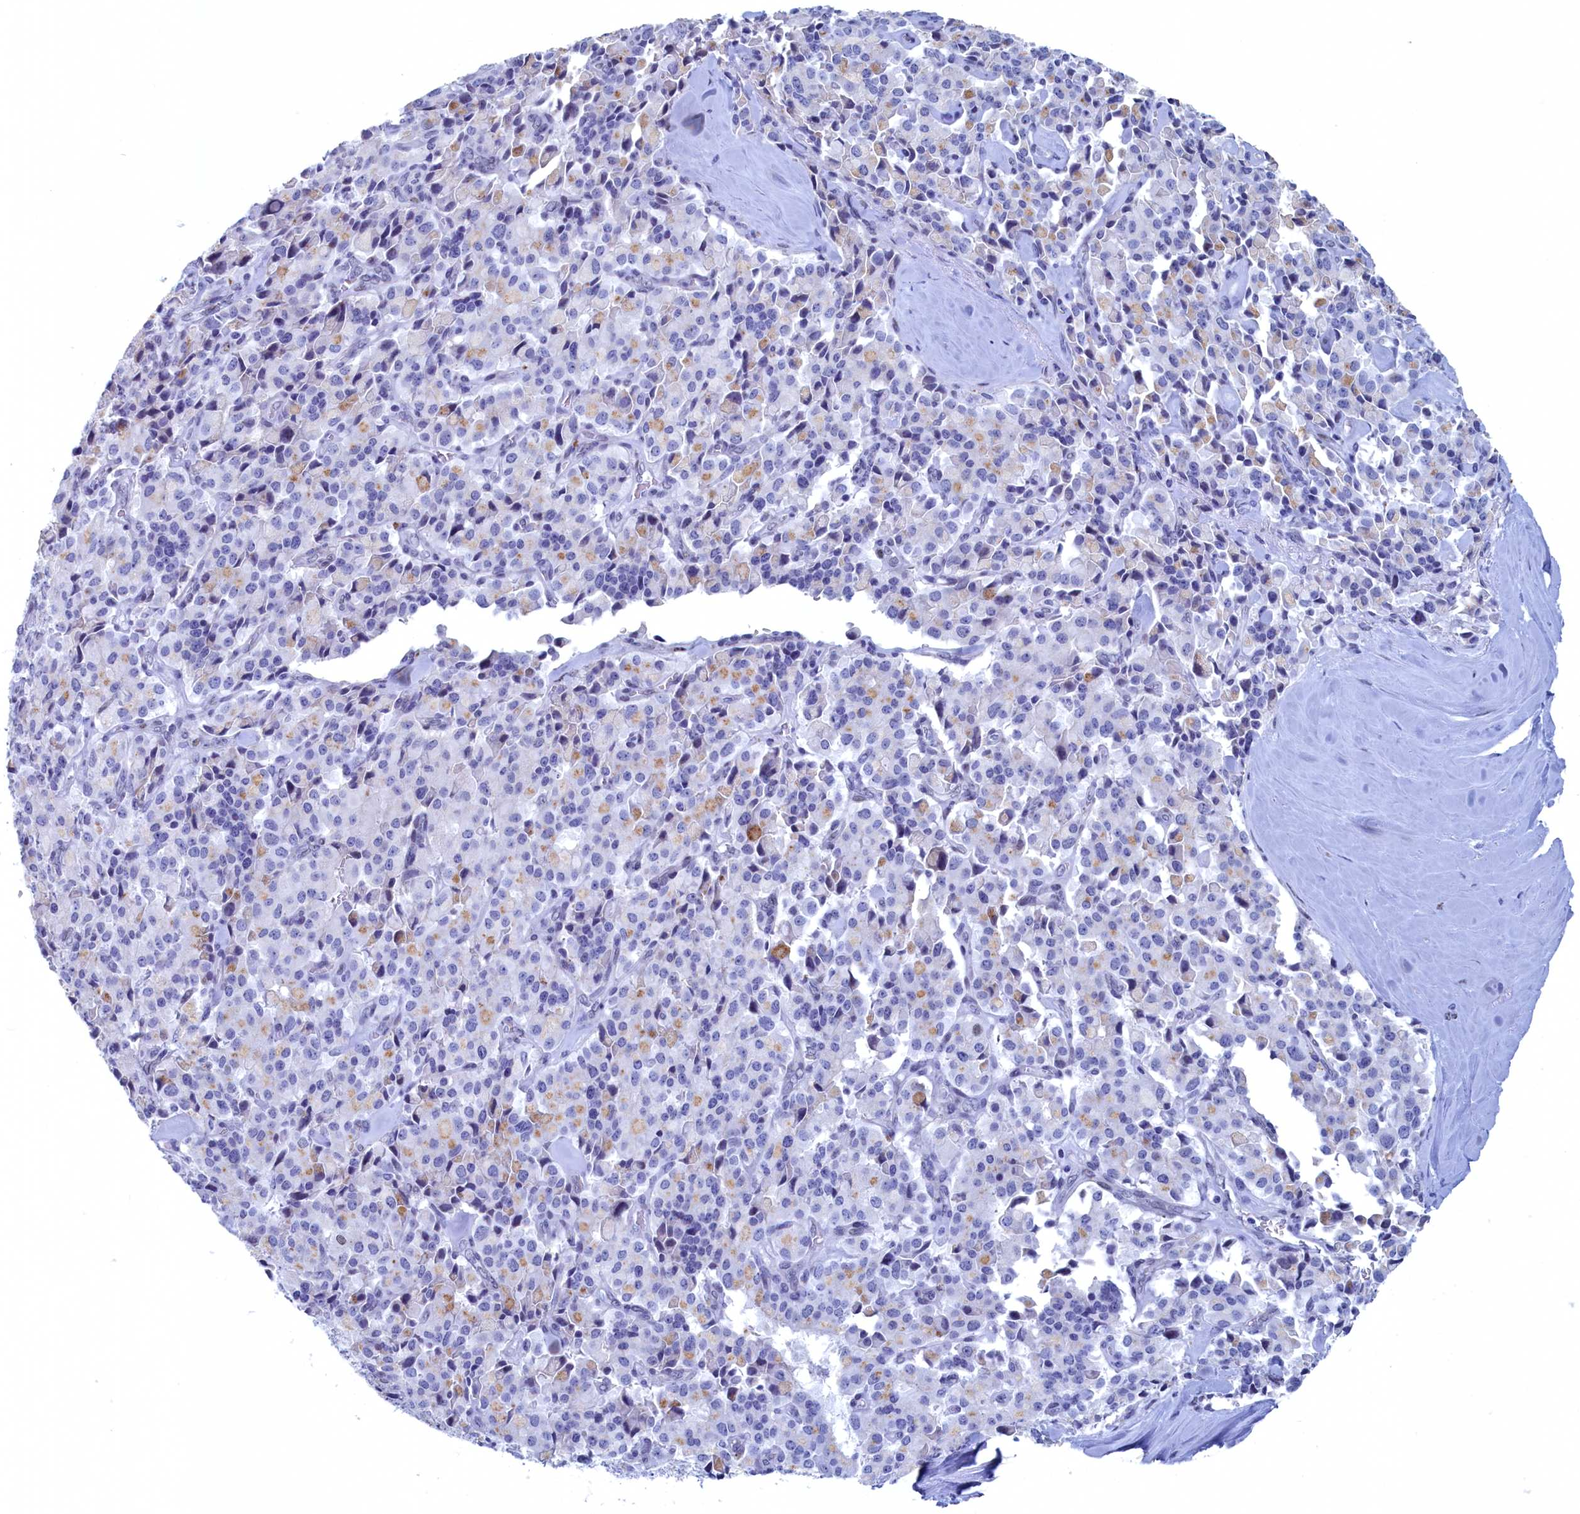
{"staining": {"intensity": "negative", "quantity": "none", "location": "none"}, "tissue": "pancreatic cancer", "cell_type": "Tumor cells", "image_type": "cancer", "snomed": [{"axis": "morphology", "description": "Adenocarcinoma, NOS"}, {"axis": "topography", "description": "Pancreas"}], "caption": "A high-resolution micrograph shows immunohistochemistry staining of adenocarcinoma (pancreatic), which displays no significant staining in tumor cells.", "gene": "WDR76", "patient": {"sex": "male", "age": 65}}